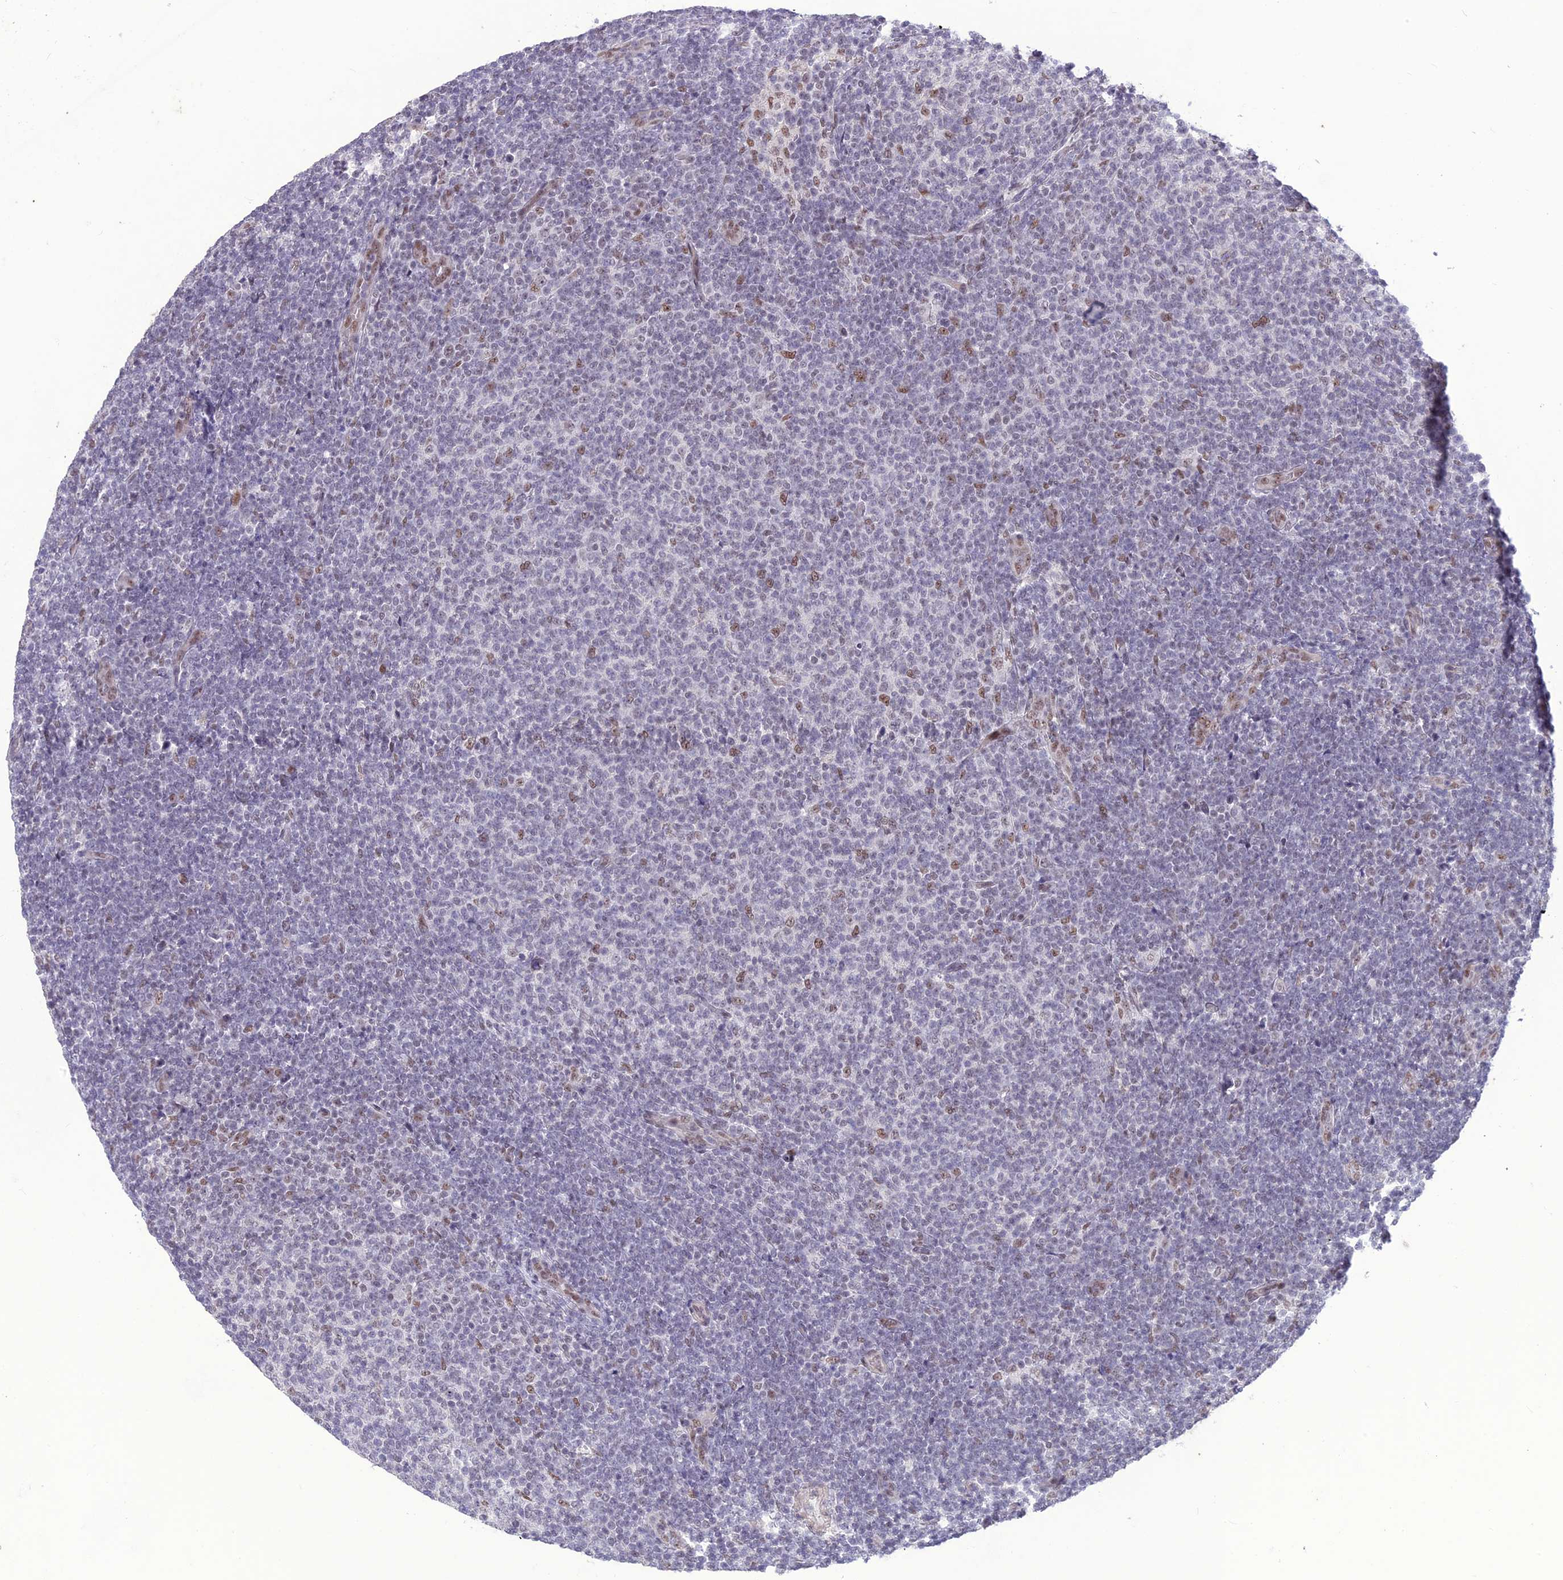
{"staining": {"intensity": "weak", "quantity": "<25%", "location": "nuclear"}, "tissue": "lymphoma", "cell_type": "Tumor cells", "image_type": "cancer", "snomed": [{"axis": "morphology", "description": "Malignant lymphoma, non-Hodgkin's type, Low grade"}, {"axis": "topography", "description": "Lymph node"}], "caption": "Tumor cells are negative for protein expression in human malignant lymphoma, non-Hodgkin's type (low-grade).", "gene": "DIS3", "patient": {"sex": "male", "age": 66}}